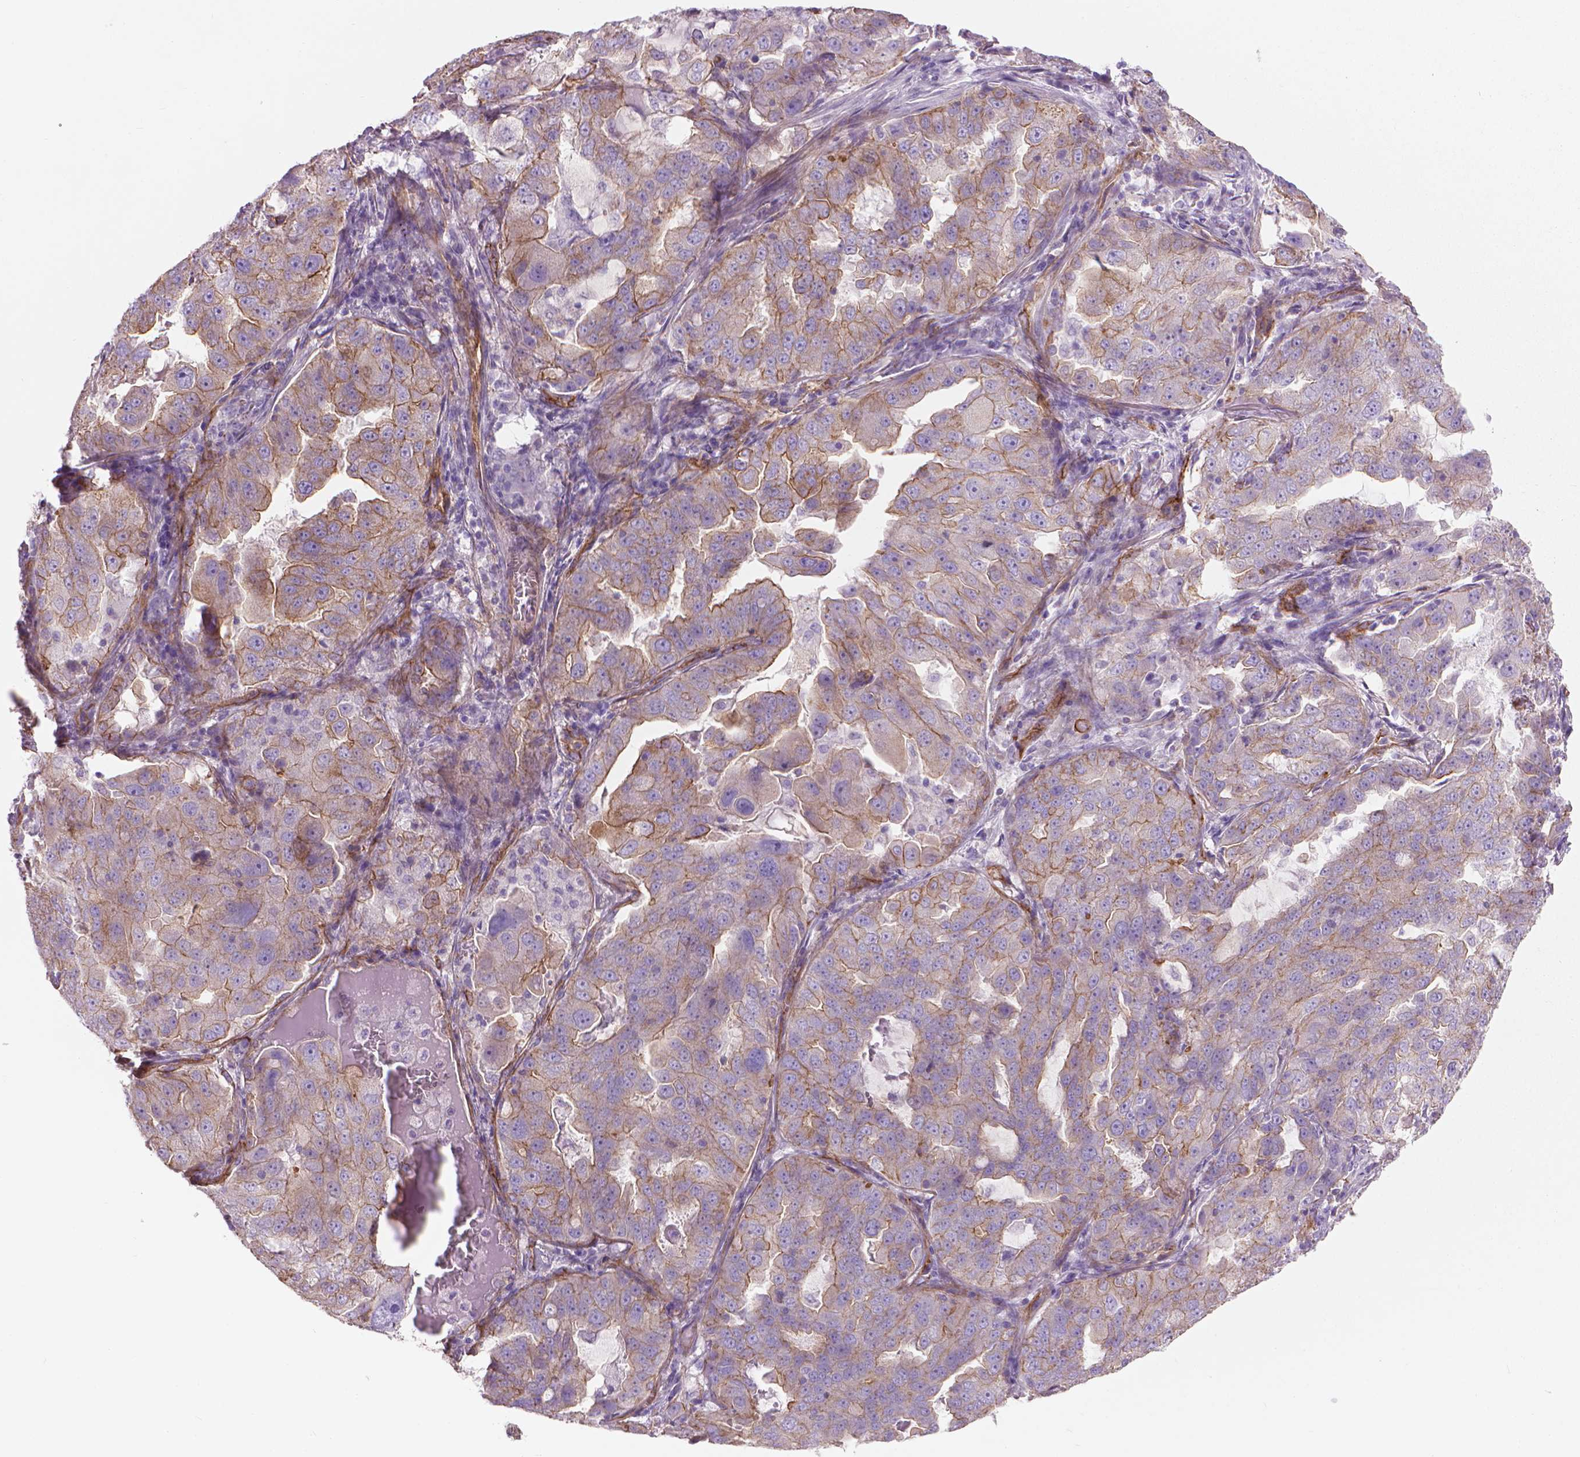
{"staining": {"intensity": "moderate", "quantity": "25%-75%", "location": "cytoplasmic/membranous"}, "tissue": "lung cancer", "cell_type": "Tumor cells", "image_type": "cancer", "snomed": [{"axis": "morphology", "description": "Adenocarcinoma, NOS"}, {"axis": "topography", "description": "Lung"}], "caption": "An immunohistochemistry (IHC) image of neoplastic tissue is shown. Protein staining in brown shows moderate cytoplasmic/membranous positivity in lung adenocarcinoma within tumor cells.", "gene": "TENT5A", "patient": {"sex": "female", "age": 61}}